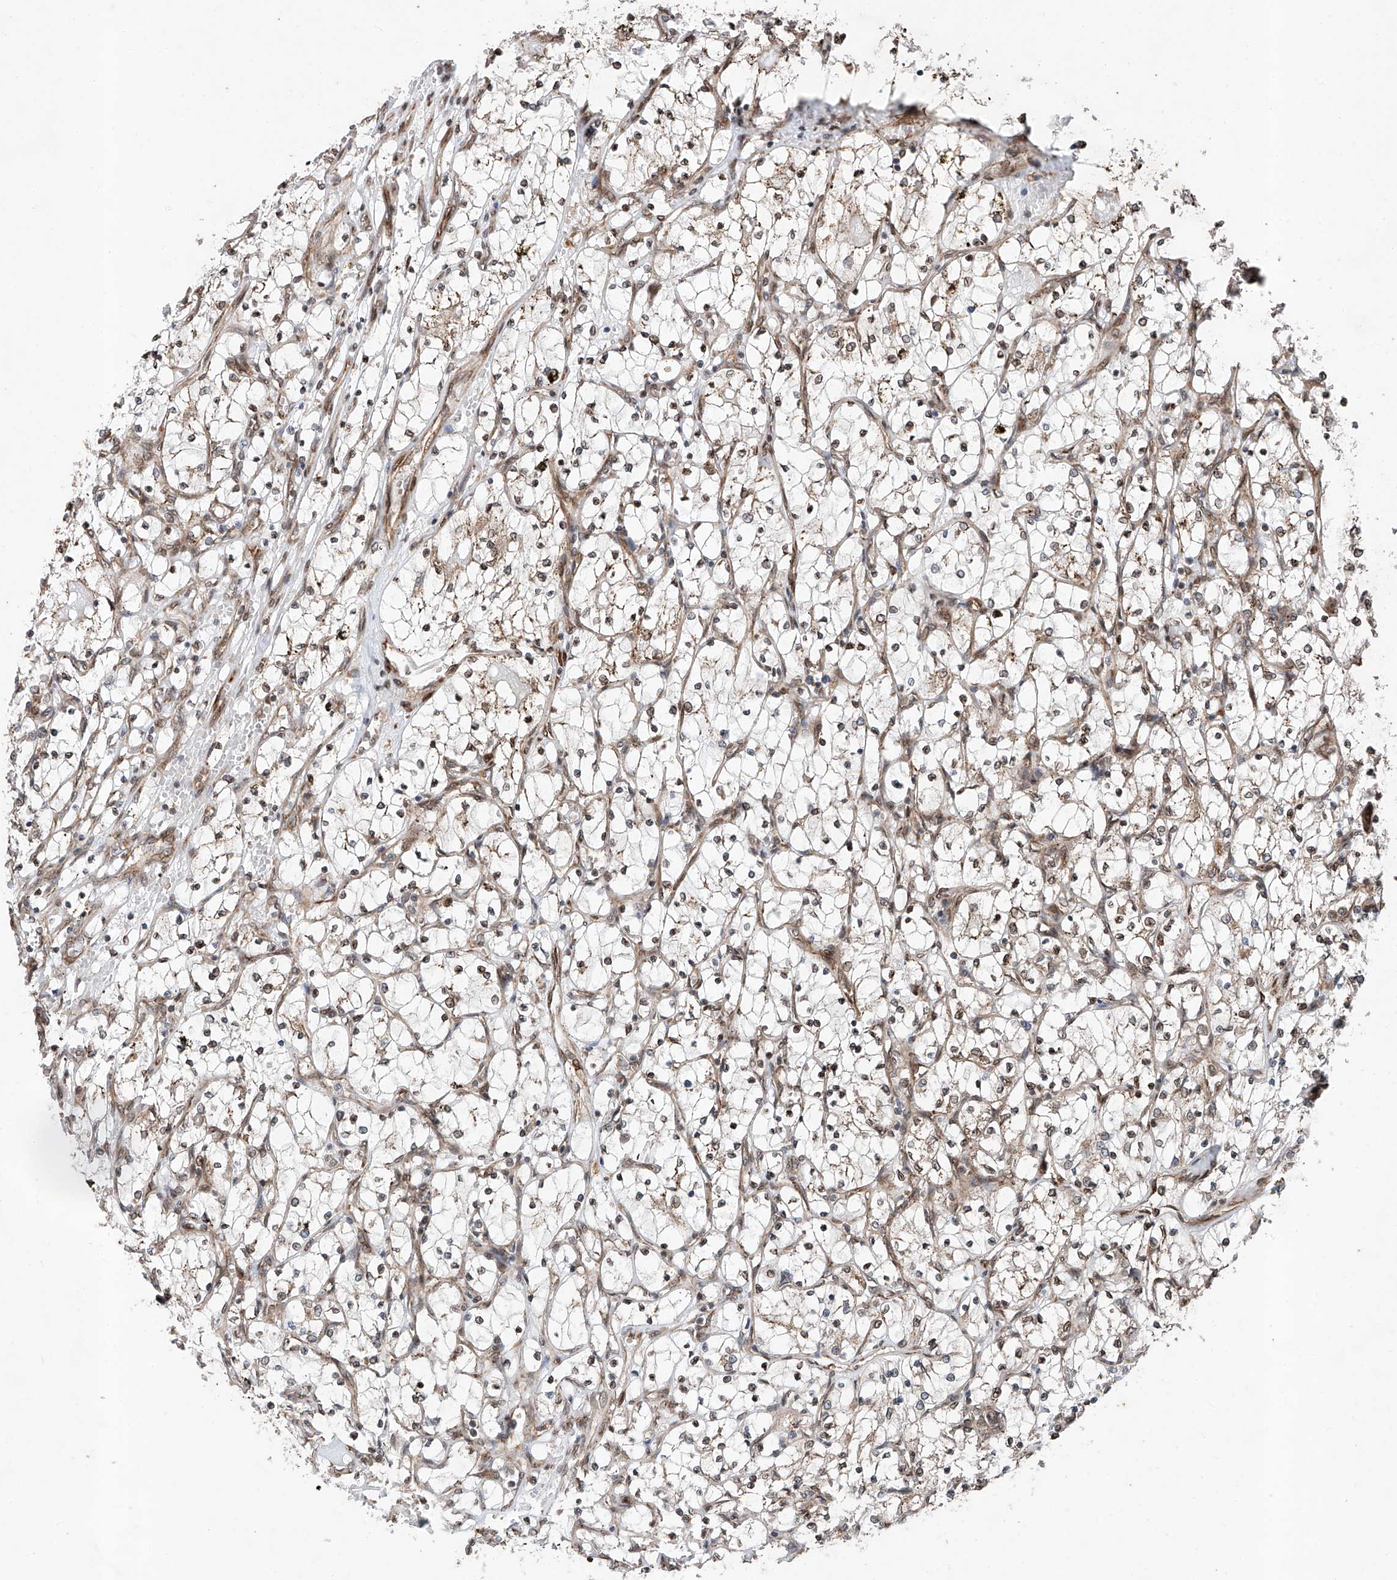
{"staining": {"intensity": "negative", "quantity": "none", "location": "none"}, "tissue": "renal cancer", "cell_type": "Tumor cells", "image_type": "cancer", "snomed": [{"axis": "morphology", "description": "Adenocarcinoma, NOS"}, {"axis": "topography", "description": "Kidney"}], "caption": "An image of human adenocarcinoma (renal) is negative for staining in tumor cells. (DAB (3,3'-diaminobenzidine) IHC with hematoxylin counter stain).", "gene": "ZFP28", "patient": {"sex": "female", "age": 69}}